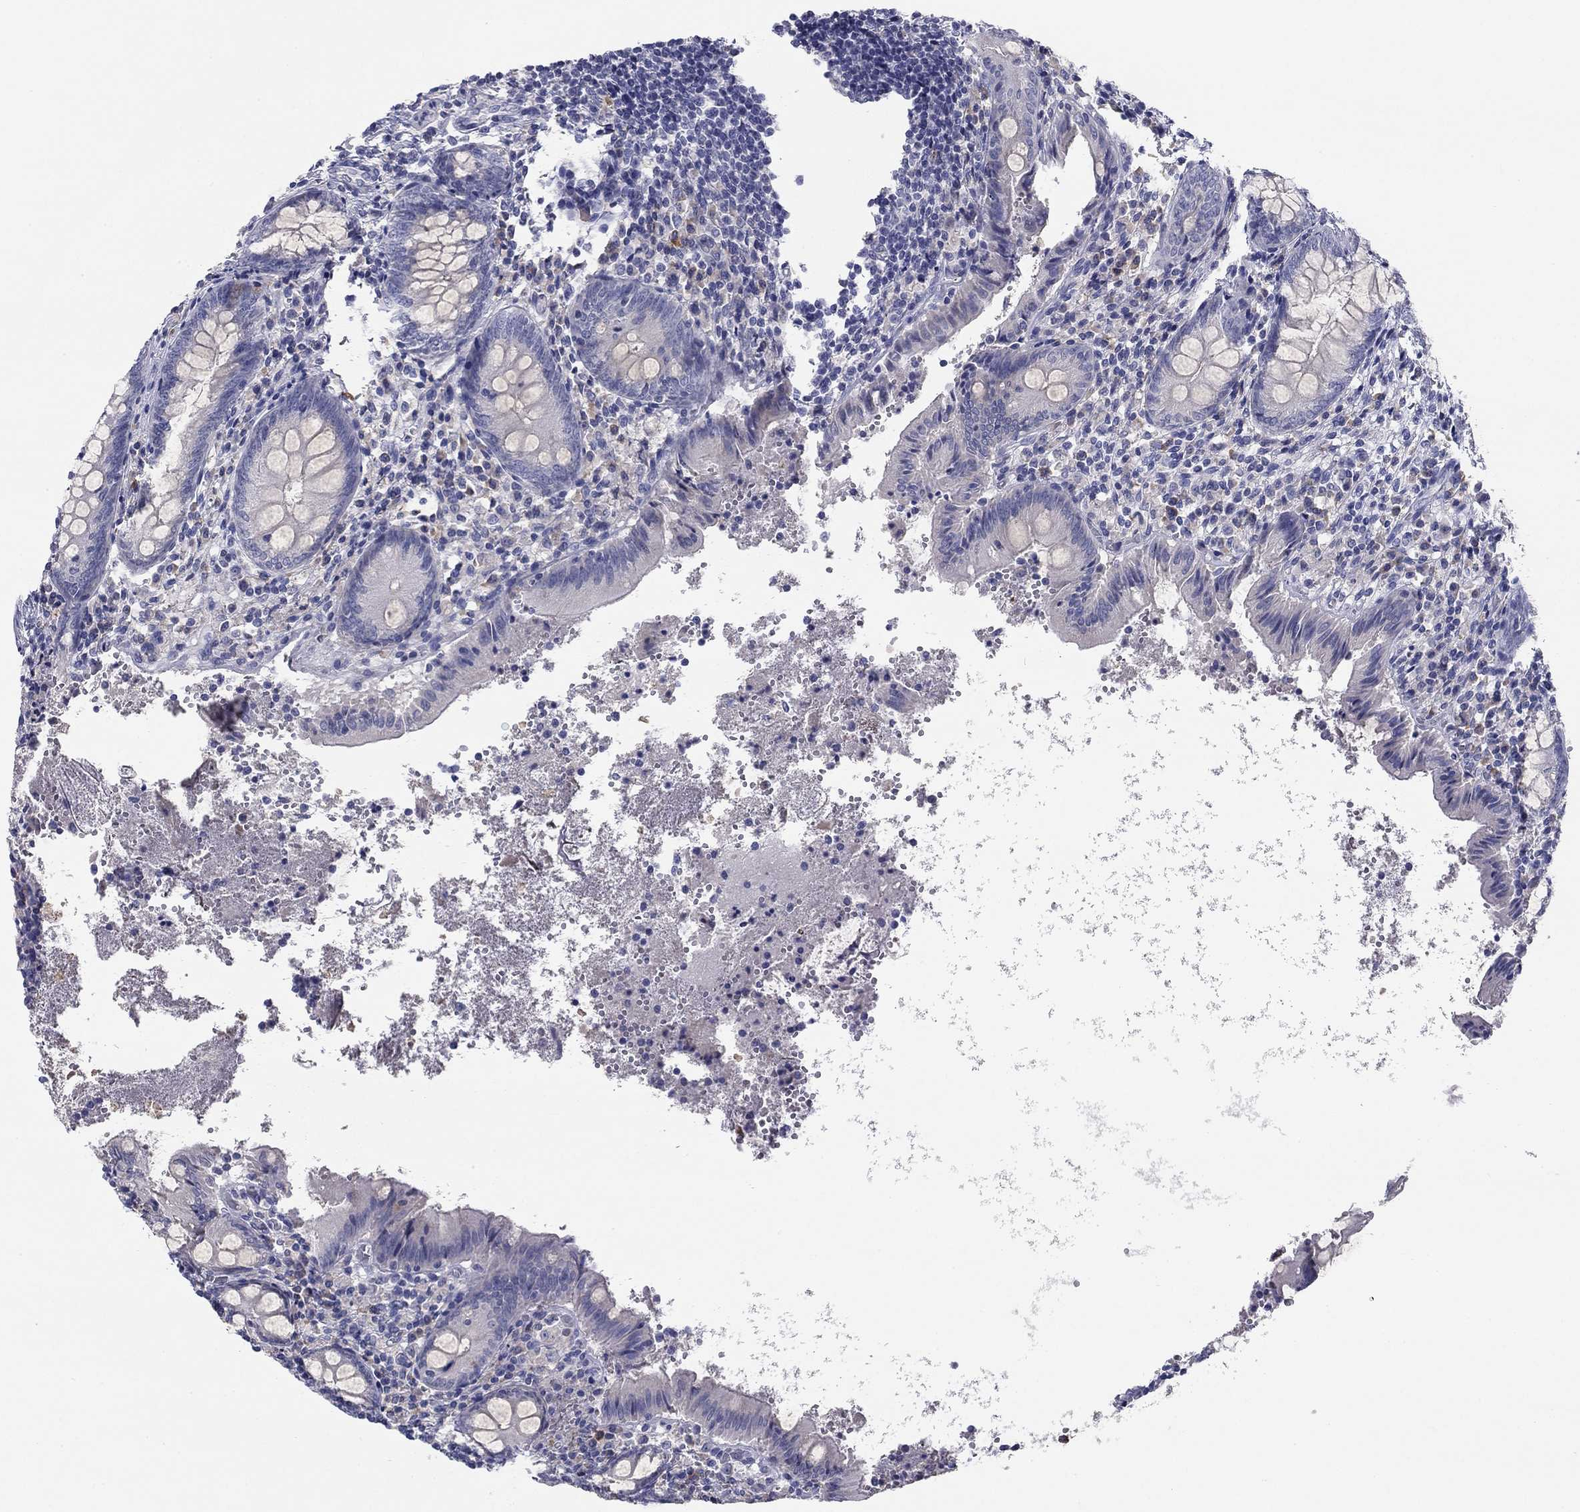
{"staining": {"intensity": "negative", "quantity": "none", "location": "none"}, "tissue": "appendix", "cell_type": "Glandular cells", "image_type": "normal", "snomed": [{"axis": "morphology", "description": "Normal tissue, NOS"}, {"axis": "topography", "description": "Appendix"}], "caption": "Glandular cells show no significant staining in normal appendix. (Stains: DAB (3,3'-diaminobenzidine) immunohistochemistry (IHC) with hematoxylin counter stain, Microscopy: brightfield microscopy at high magnification).", "gene": "GRK7", "patient": {"sex": "female", "age": 23}}